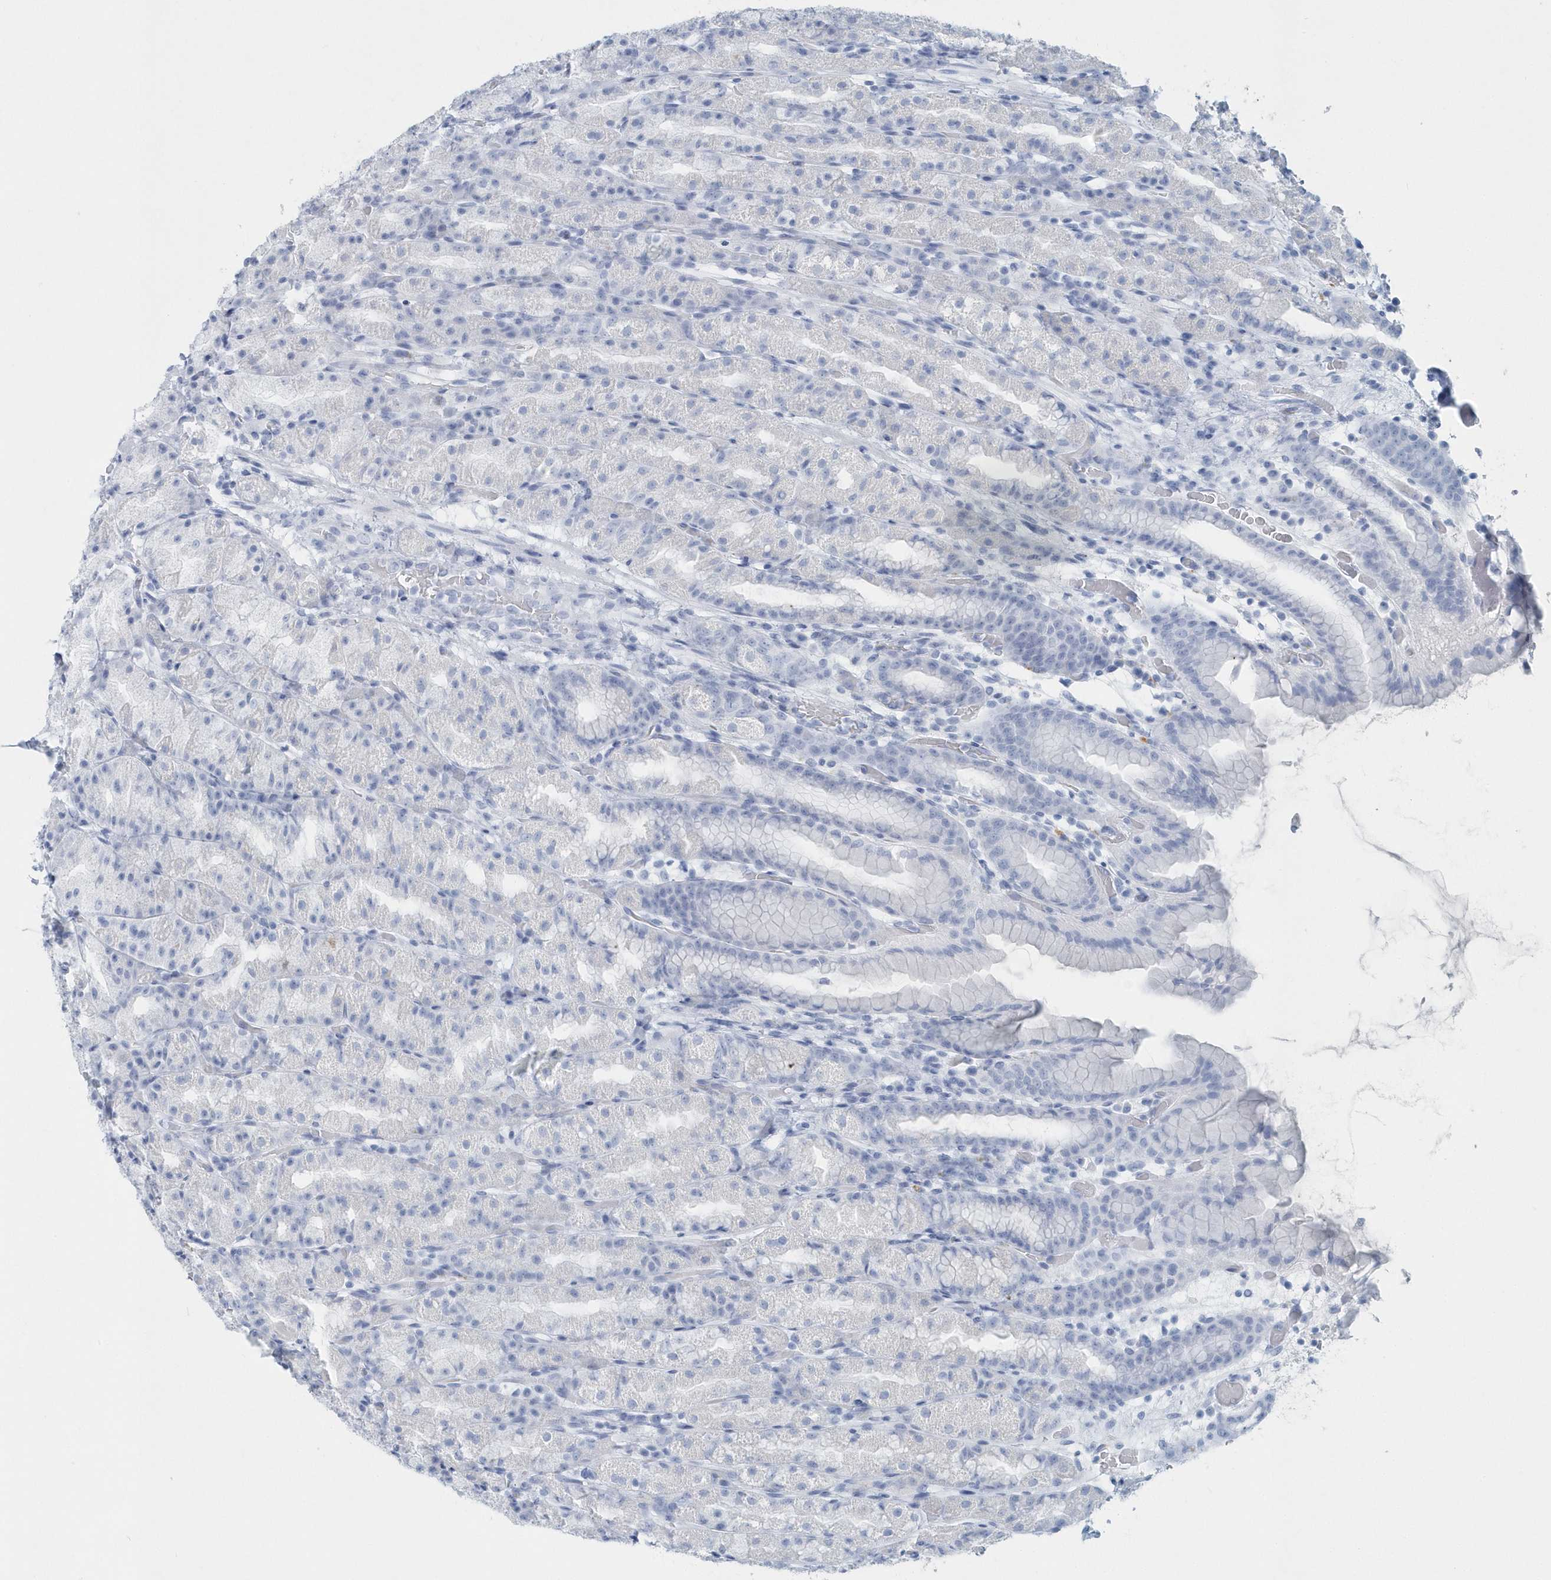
{"staining": {"intensity": "negative", "quantity": "none", "location": "none"}, "tissue": "stomach", "cell_type": "Glandular cells", "image_type": "normal", "snomed": [{"axis": "morphology", "description": "Normal tissue, NOS"}, {"axis": "topography", "description": "Stomach, upper"}], "caption": "Immunohistochemical staining of benign stomach shows no significant staining in glandular cells. (DAB immunohistochemistry (IHC), high magnification).", "gene": "PTPRO", "patient": {"sex": "male", "age": 68}}